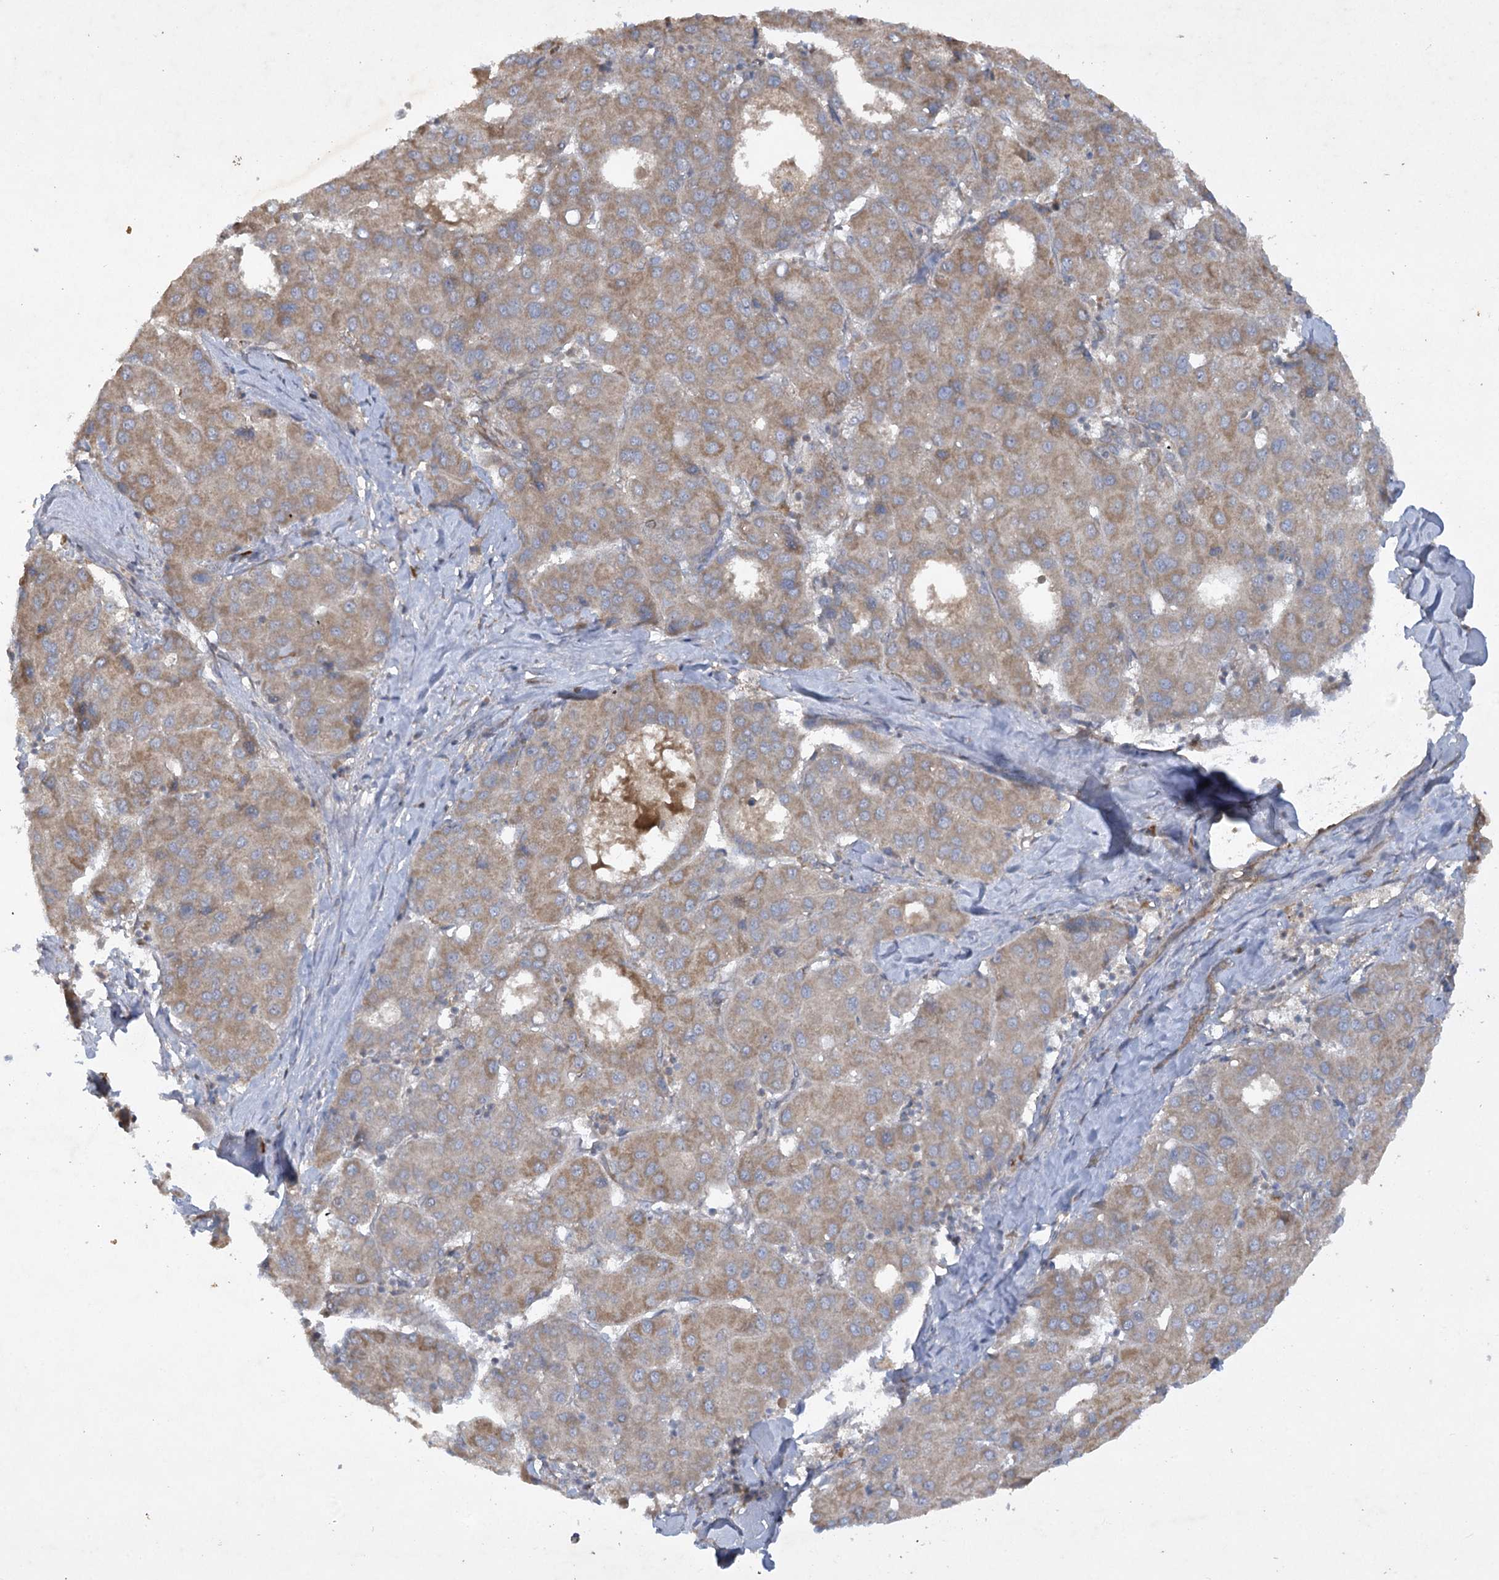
{"staining": {"intensity": "moderate", "quantity": "25%-75%", "location": "cytoplasmic/membranous"}, "tissue": "liver cancer", "cell_type": "Tumor cells", "image_type": "cancer", "snomed": [{"axis": "morphology", "description": "Carcinoma, Hepatocellular, NOS"}, {"axis": "topography", "description": "Liver"}], "caption": "Liver cancer tissue displays moderate cytoplasmic/membranous positivity in about 25%-75% of tumor cells", "gene": "TRAF3IP1", "patient": {"sex": "male", "age": 65}}